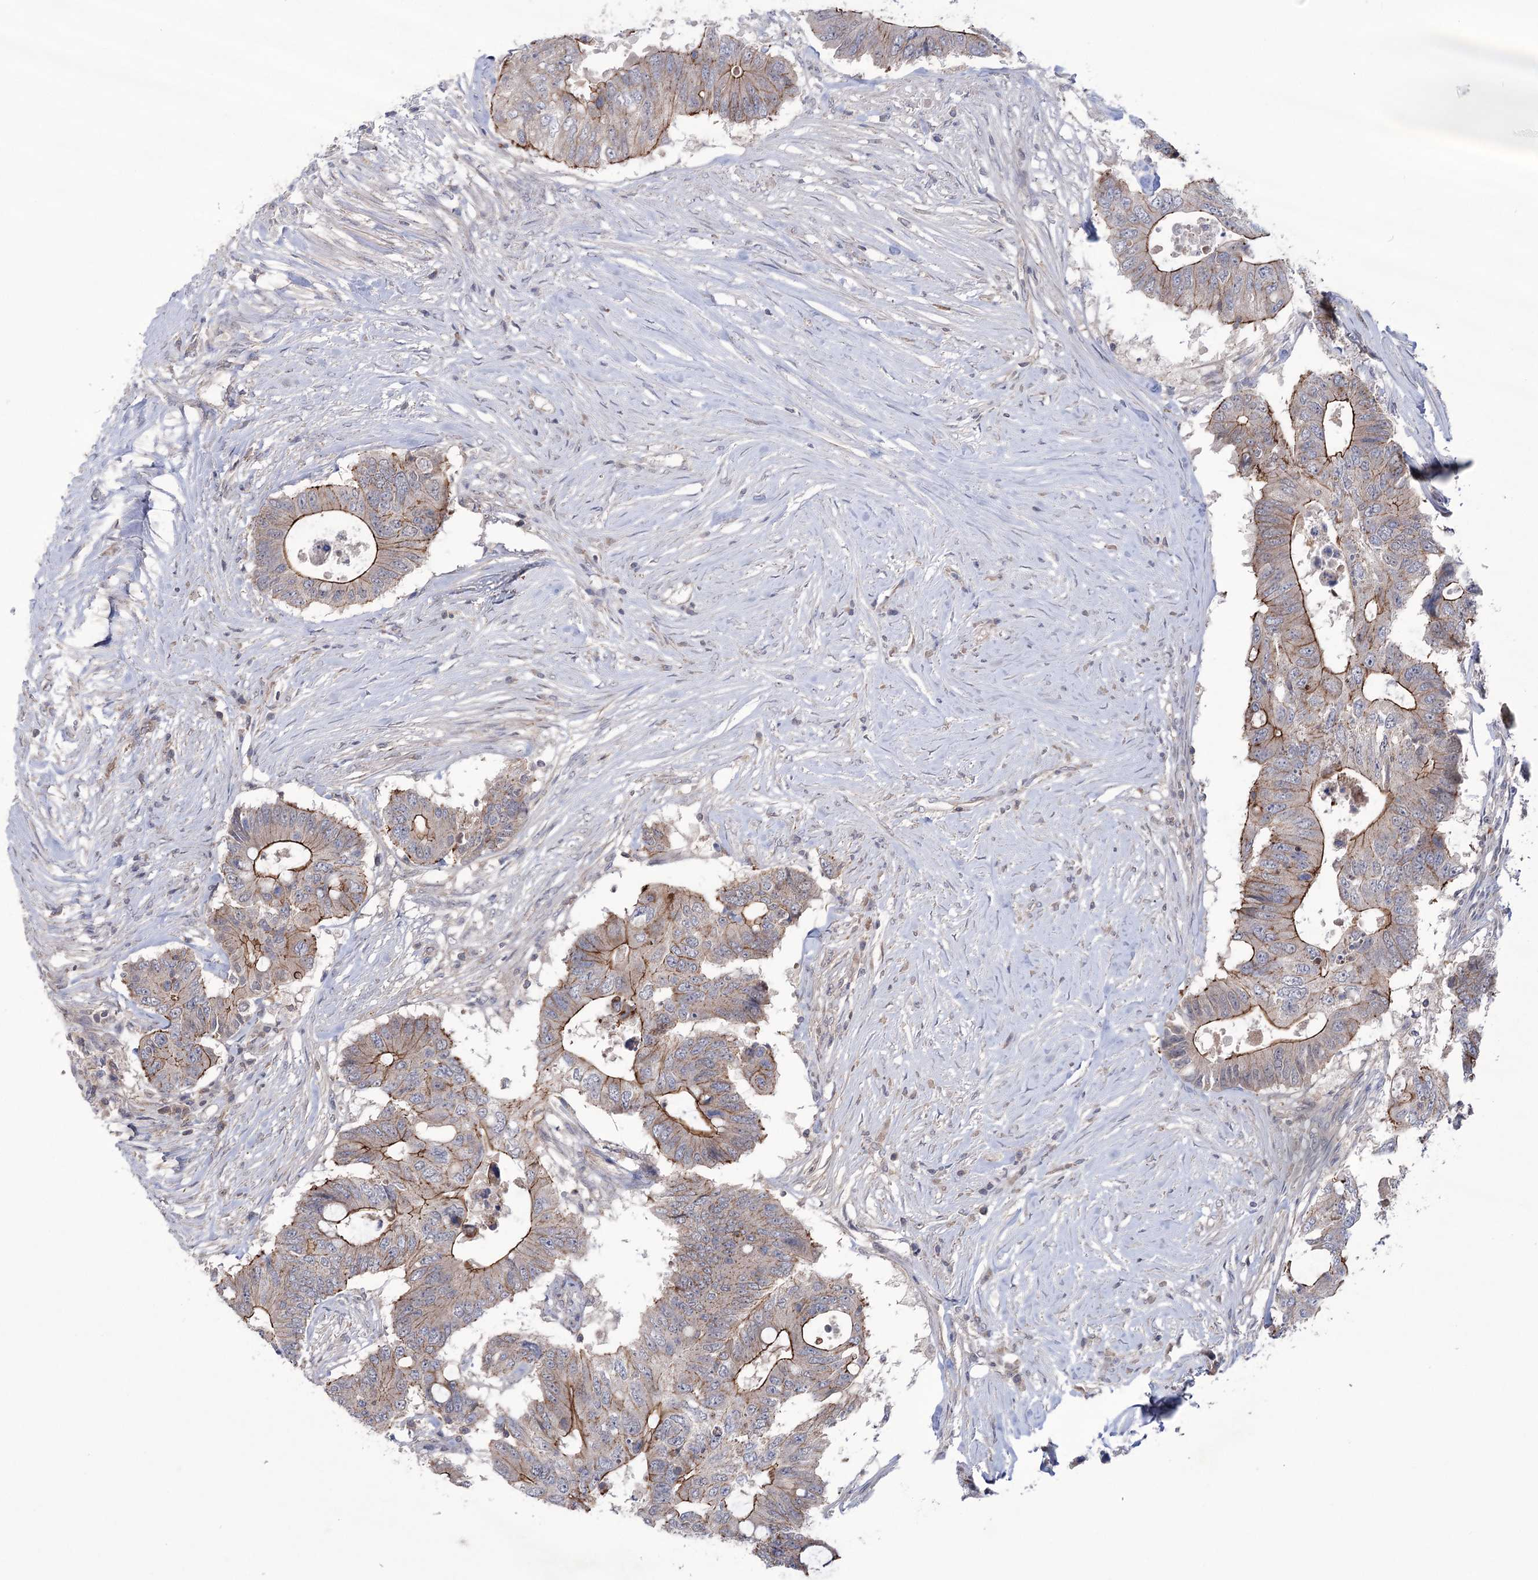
{"staining": {"intensity": "moderate", "quantity": "25%-75%", "location": "cytoplasmic/membranous"}, "tissue": "colorectal cancer", "cell_type": "Tumor cells", "image_type": "cancer", "snomed": [{"axis": "morphology", "description": "Adenocarcinoma, NOS"}, {"axis": "topography", "description": "Colon"}], "caption": "Immunohistochemistry image of neoplastic tissue: colorectal cancer stained using immunohistochemistry (IHC) displays medium levels of moderate protein expression localized specifically in the cytoplasmic/membranous of tumor cells, appearing as a cytoplasmic/membranous brown color.", "gene": "TRIM71", "patient": {"sex": "male", "age": 71}}